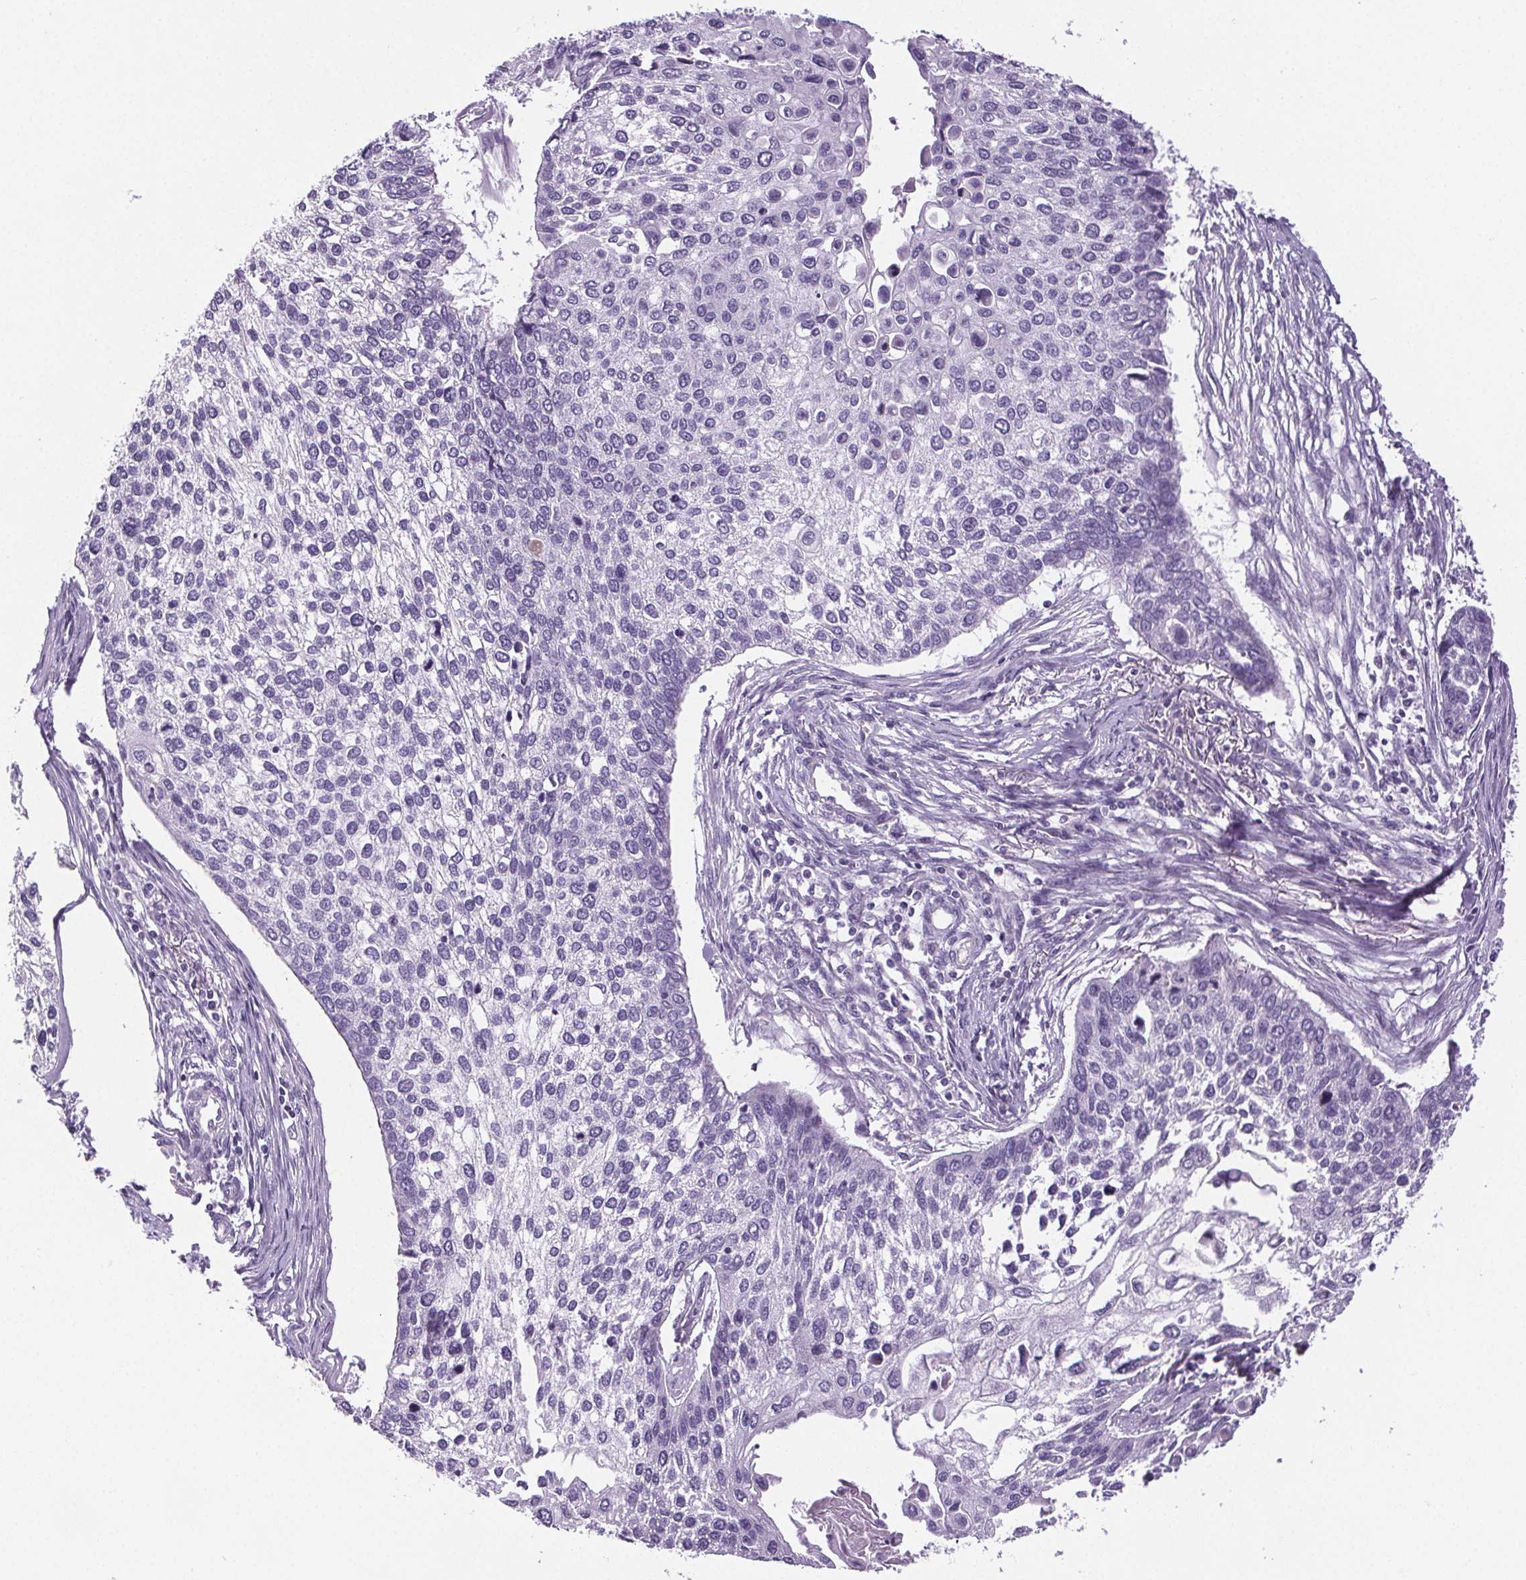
{"staining": {"intensity": "negative", "quantity": "none", "location": "none"}, "tissue": "lung cancer", "cell_type": "Tumor cells", "image_type": "cancer", "snomed": [{"axis": "morphology", "description": "Squamous cell carcinoma, NOS"}, {"axis": "morphology", "description": "Squamous cell carcinoma, metastatic, NOS"}, {"axis": "topography", "description": "Lung"}], "caption": "An immunohistochemistry micrograph of lung cancer (metastatic squamous cell carcinoma) is shown. There is no staining in tumor cells of lung cancer (metastatic squamous cell carcinoma).", "gene": "CD5L", "patient": {"sex": "male", "age": 63}}